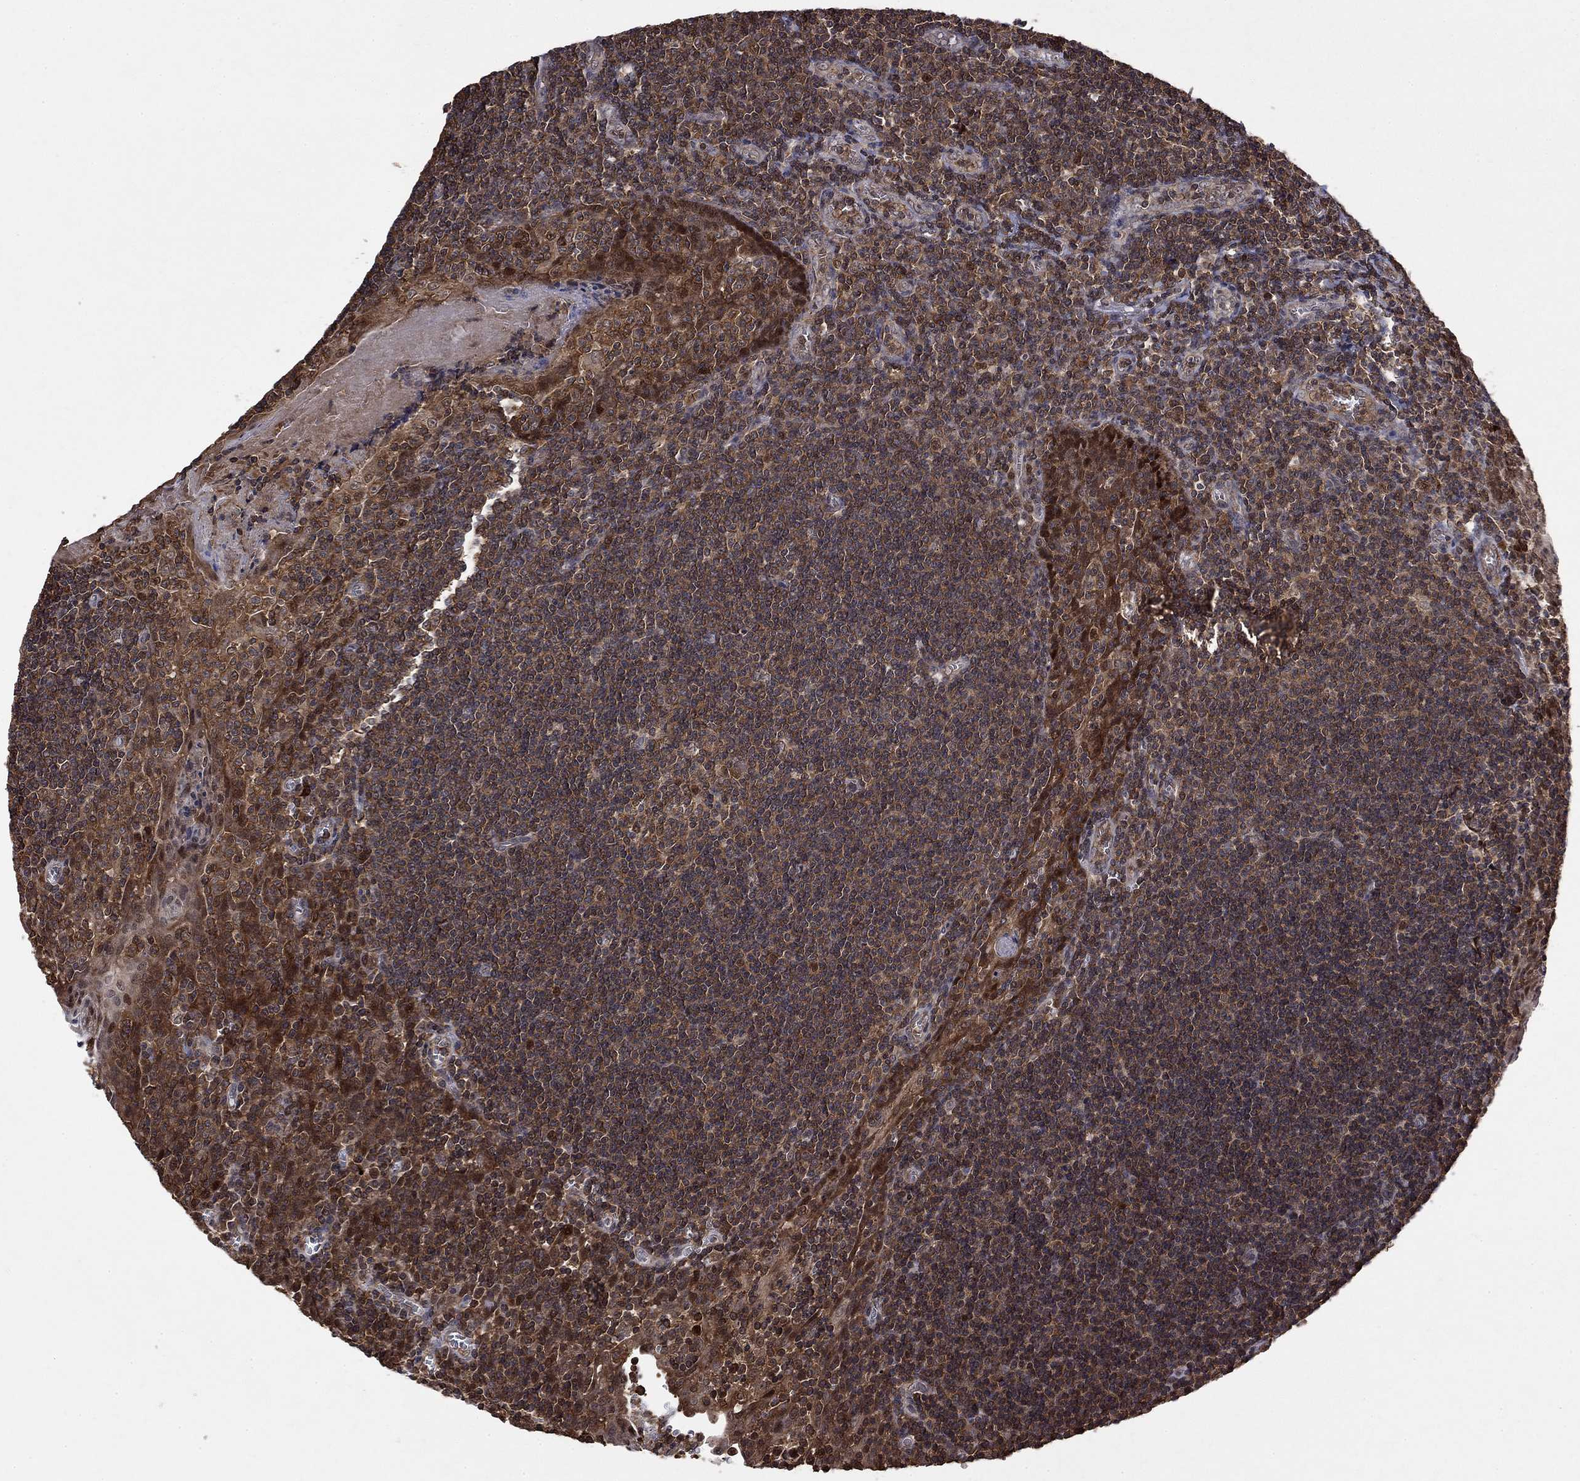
{"staining": {"intensity": "moderate", "quantity": ">75%", "location": "cytoplasmic/membranous,nuclear"}, "tissue": "tonsil", "cell_type": "Germinal center cells", "image_type": "normal", "snomed": [{"axis": "morphology", "description": "Normal tissue, NOS"}, {"axis": "morphology", "description": "Inflammation, NOS"}, {"axis": "topography", "description": "Tonsil"}], "caption": "Immunohistochemical staining of normal human tonsil reveals moderate cytoplasmic/membranous,nuclear protein staining in about >75% of germinal center cells.", "gene": "CCDC66", "patient": {"sex": "female", "age": 31}}